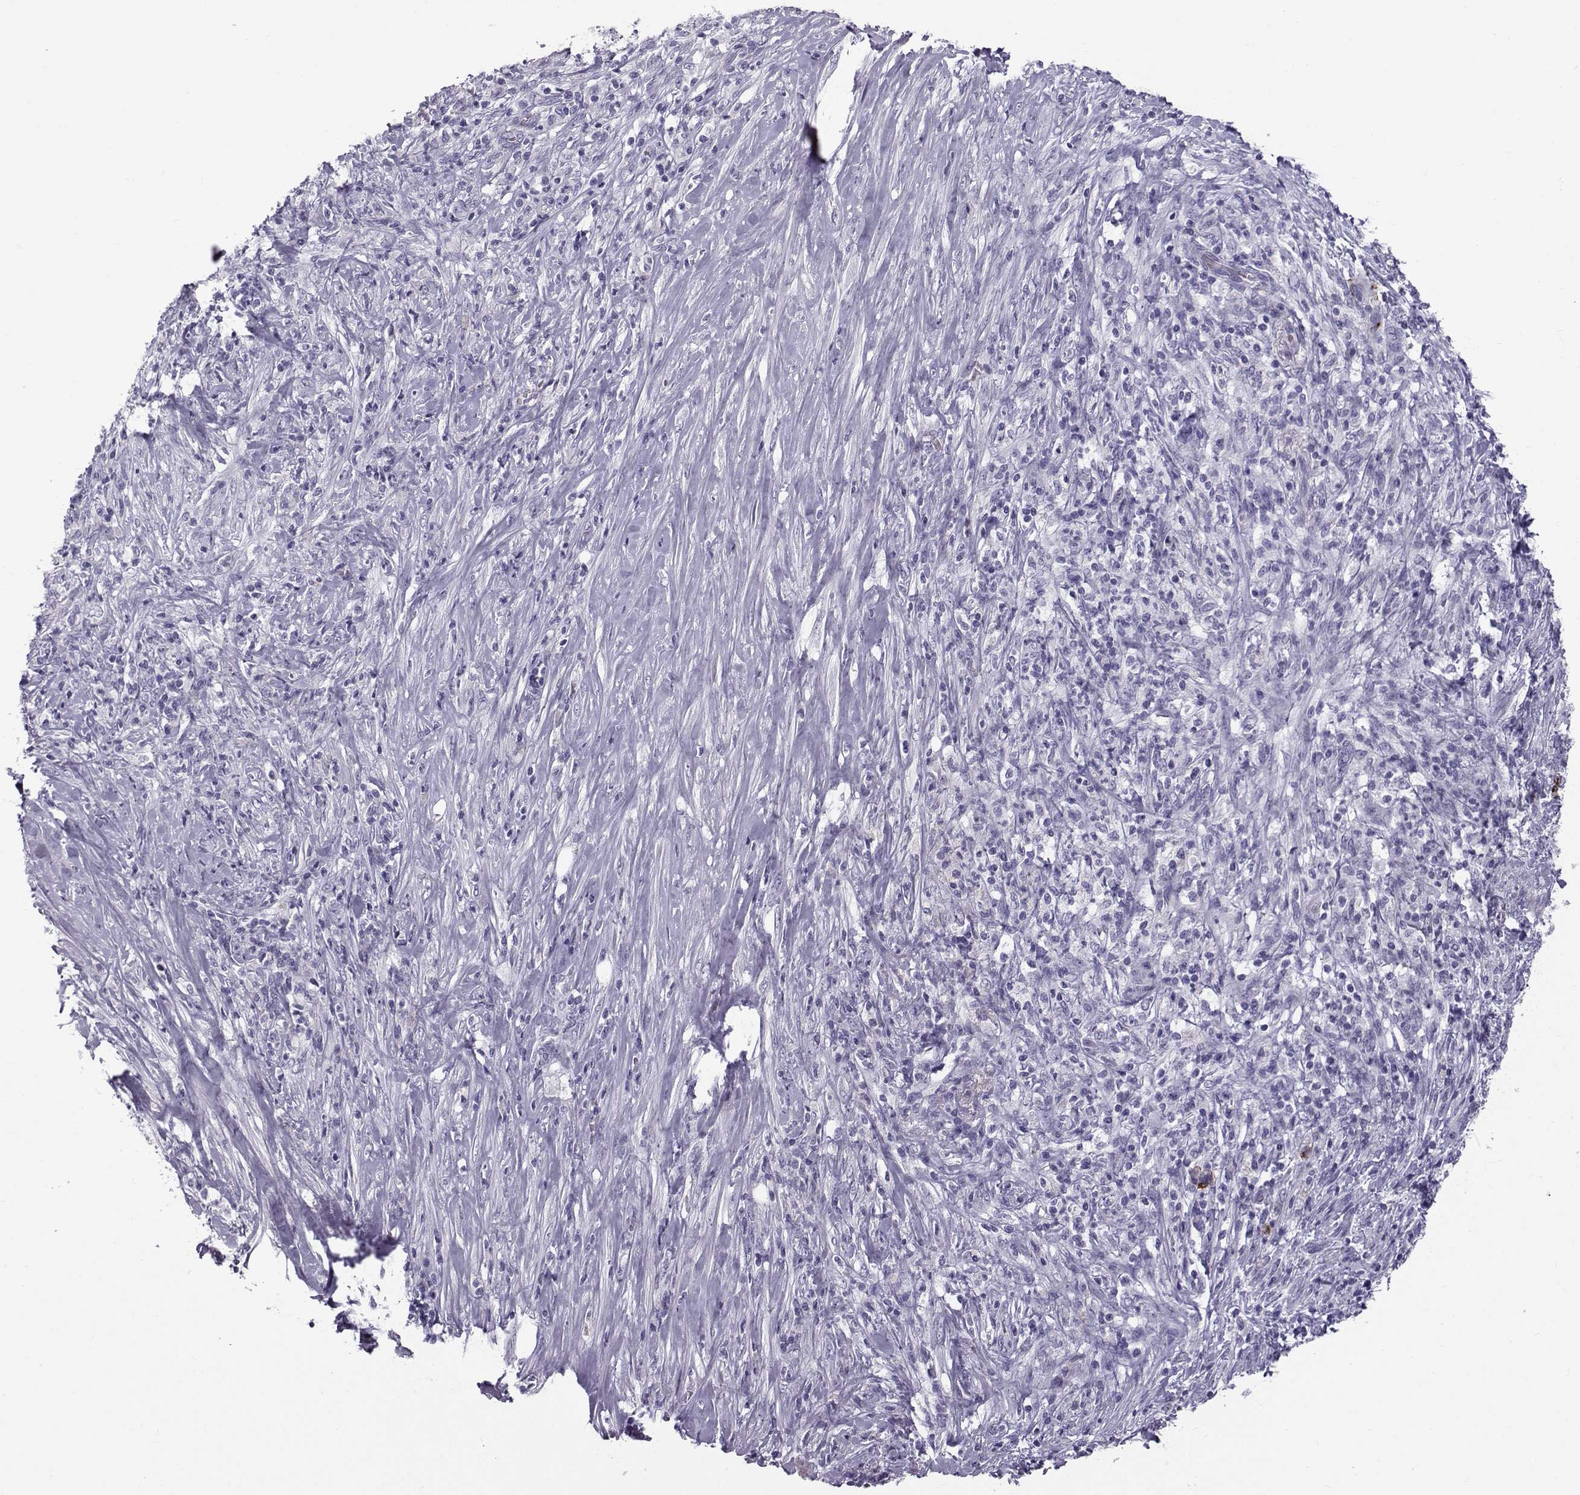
{"staining": {"intensity": "negative", "quantity": "none", "location": "none"}, "tissue": "pancreatic cancer", "cell_type": "Tumor cells", "image_type": "cancer", "snomed": [{"axis": "morphology", "description": "Adenocarcinoma, NOS"}, {"axis": "topography", "description": "Pancreas"}], "caption": "Immunohistochemistry of human pancreatic adenocarcinoma exhibits no staining in tumor cells.", "gene": "DMRT3", "patient": {"sex": "male", "age": 57}}